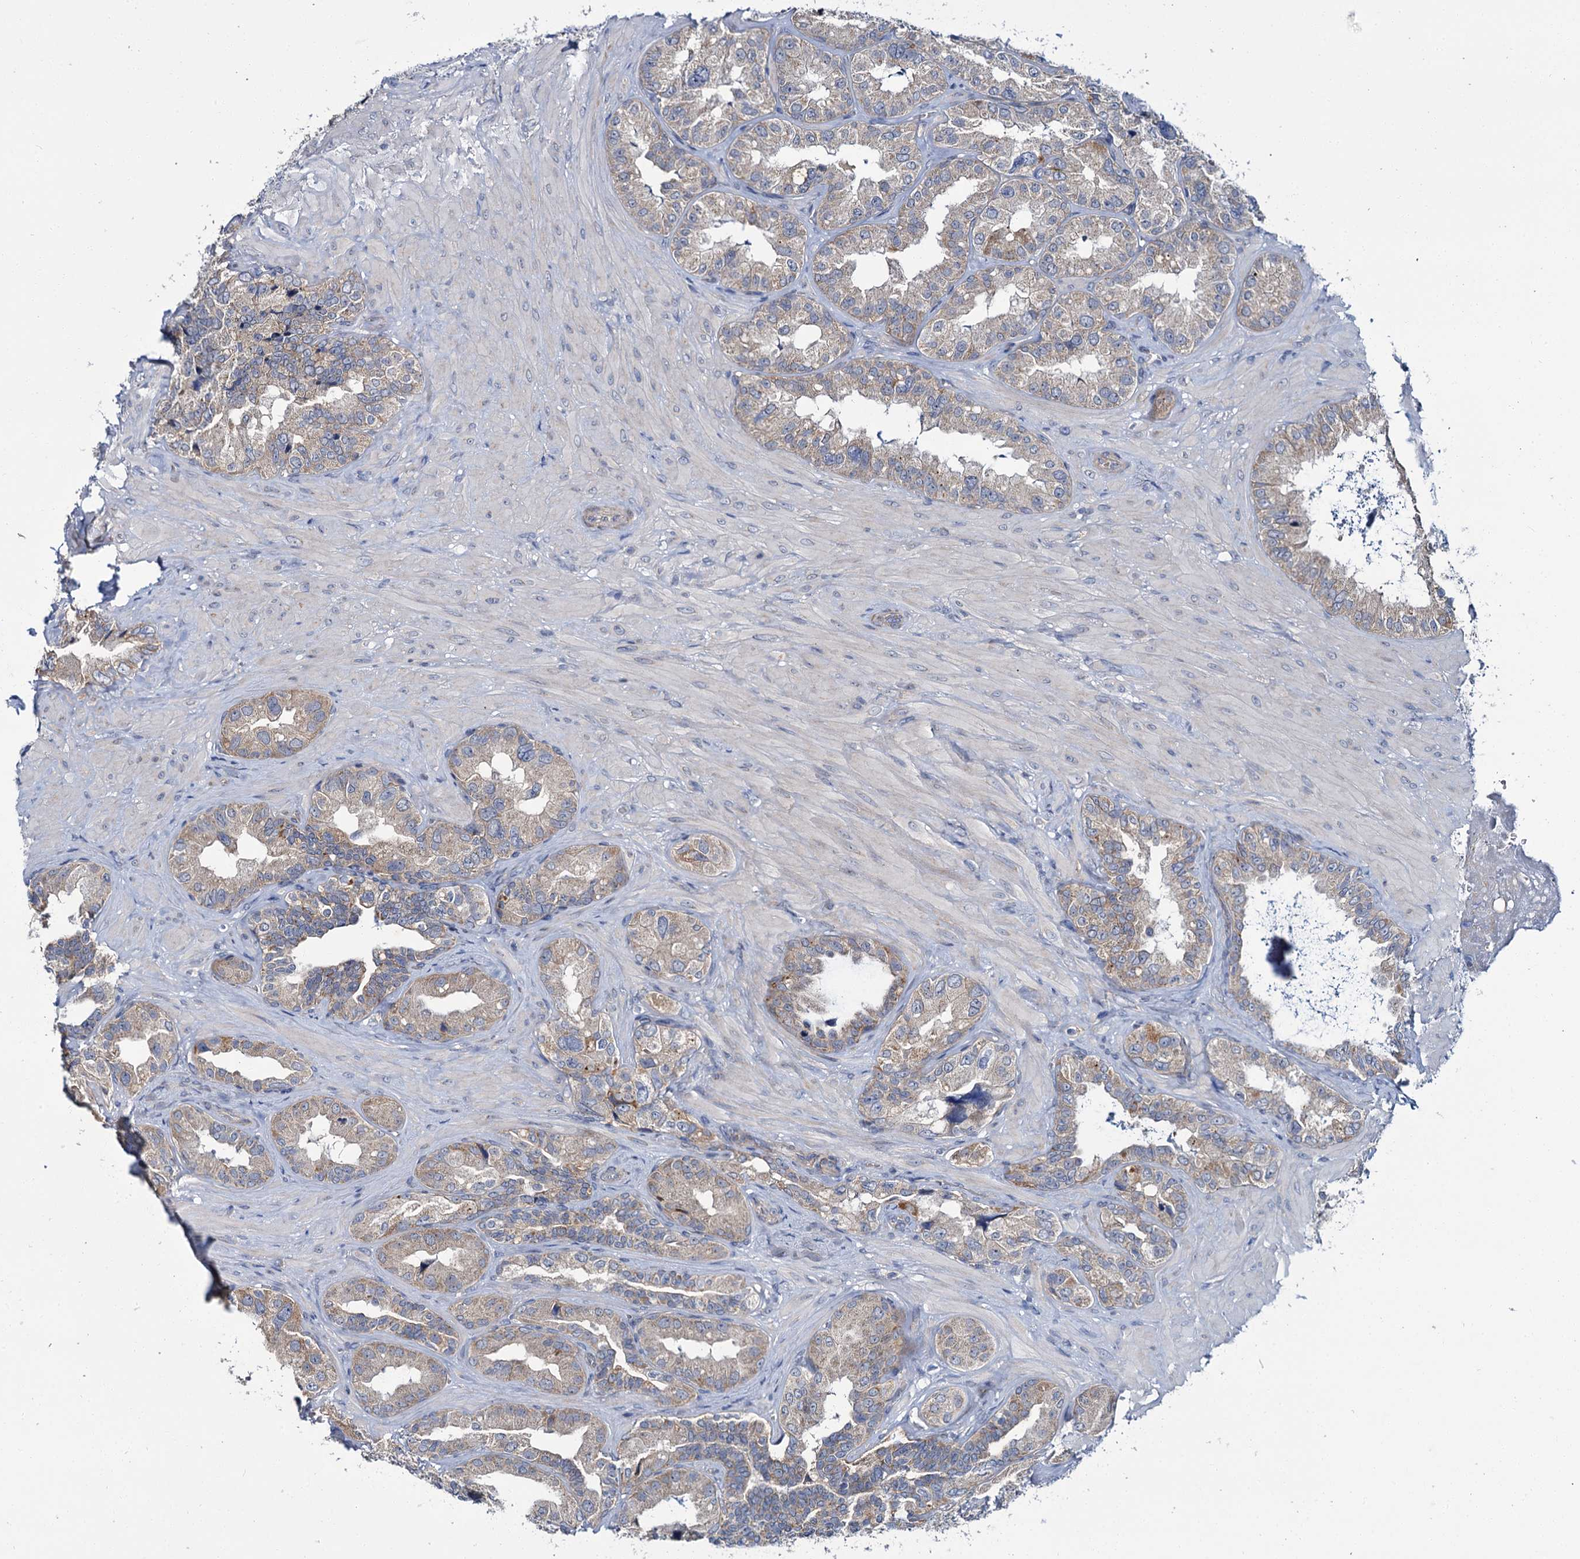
{"staining": {"intensity": "moderate", "quantity": "25%-75%", "location": "cytoplasmic/membranous"}, "tissue": "seminal vesicle", "cell_type": "Glandular cells", "image_type": "normal", "snomed": [{"axis": "morphology", "description": "Normal tissue, NOS"}, {"axis": "topography", "description": "Seminal veicle"}, {"axis": "topography", "description": "Peripheral nerve tissue"}], "caption": "This is a histology image of IHC staining of benign seminal vesicle, which shows moderate staining in the cytoplasmic/membranous of glandular cells.", "gene": "CEP295", "patient": {"sex": "male", "age": 67}}